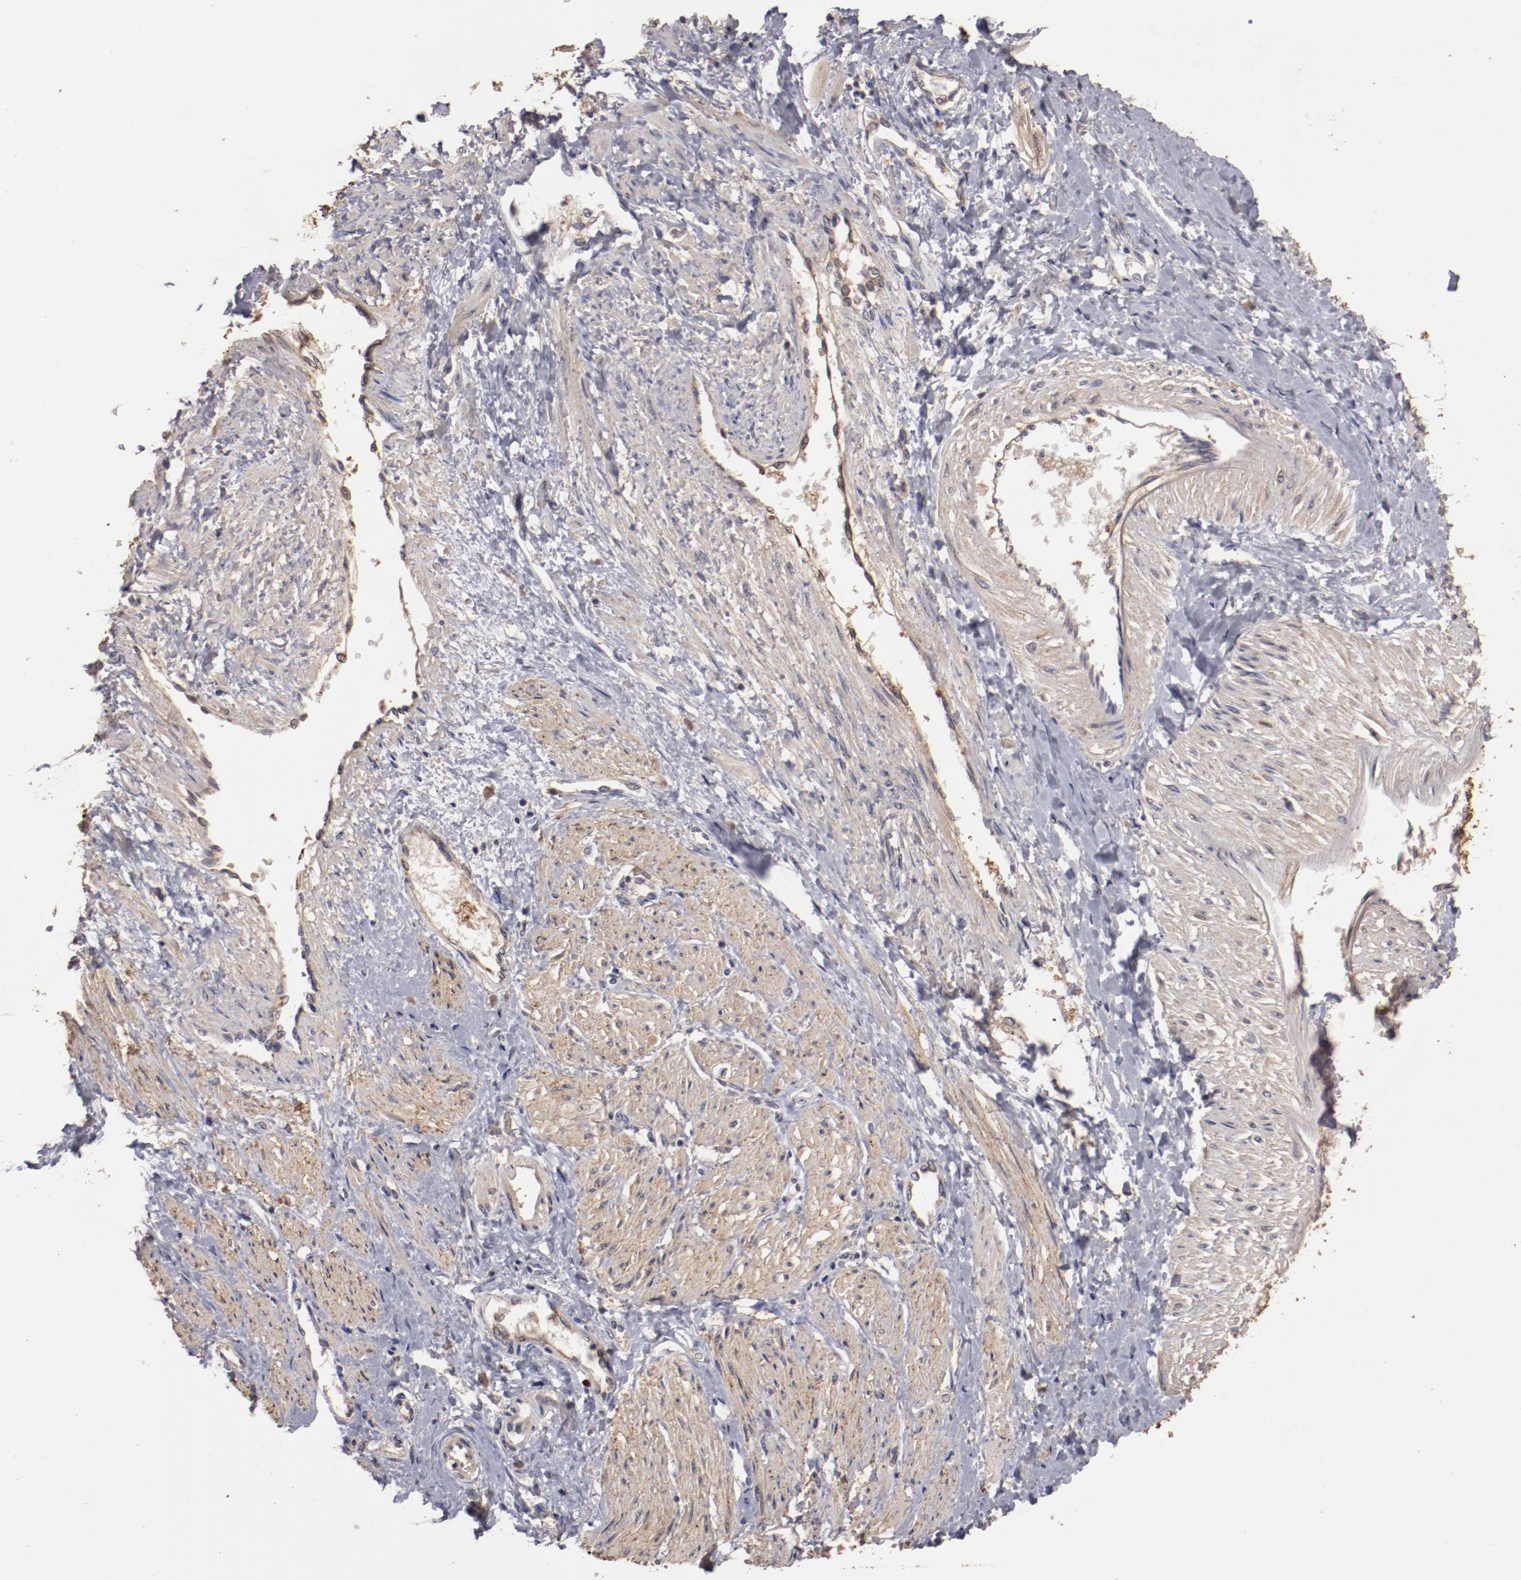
{"staining": {"intensity": "weak", "quantity": ">75%", "location": "cytoplasmic/membranous"}, "tissue": "smooth muscle", "cell_type": "Smooth muscle cells", "image_type": "normal", "snomed": [{"axis": "morphology", "description": "Normal tissue, NOS"}, {"axis": "topography", "description": "Smooth muscle"}, {"axis": "topography", "description": "Uterus"}], "caption": "A photomicrograph of smooth muscle stained for a protein shows weak cytoplasmic/membranous brown staining in smooth muscle cells.", "gene": "LRRC75B", "patient": {"sex": "female", "age": 39}}